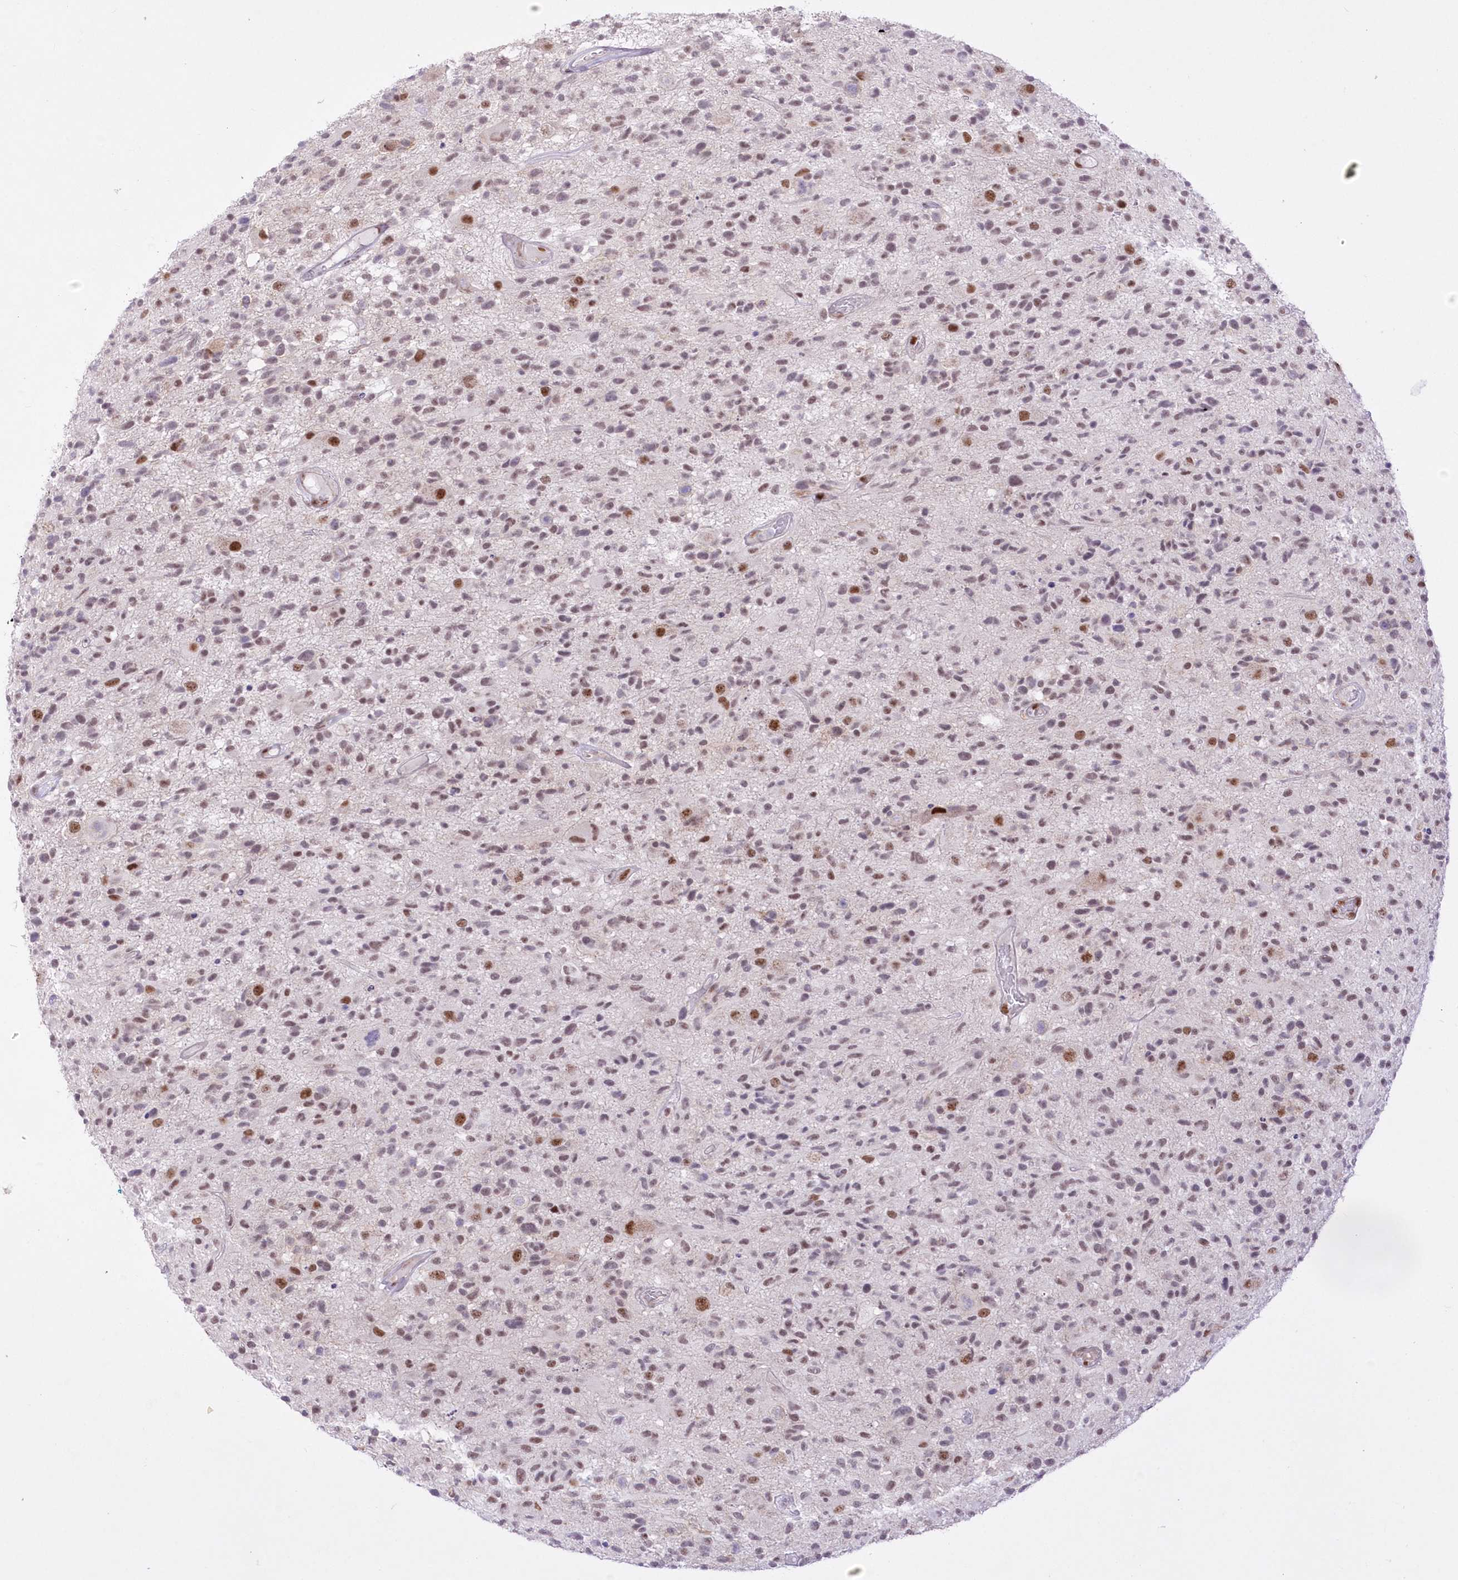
{"staining": {"intensity": "moderate", "quantity": "<25%", "location": "nuclear"}, "tissue": "glioma", "cell_type": "Tumor cells", "image_type": "cancer", "snomed": [{"axis": "morphology", "description": "Glioma, malignant, High grade"}, {"axis": "morphology", "description": "Glioblastoma, NOS"}, {"axis": "topography", "description": "Brain"}], "caption": "IHC staining of glioma, which reveals low levels of moderate nuclear positivity in about <25% of tumor cells indicating moderate nuclear protein positivity. The staining was performed using DAB (brown) for protein detection and nuclei were counterstained in hematoxylin (blue).", "gene": "NSUN2", "patient": {"sex": "male", "age": 60}}